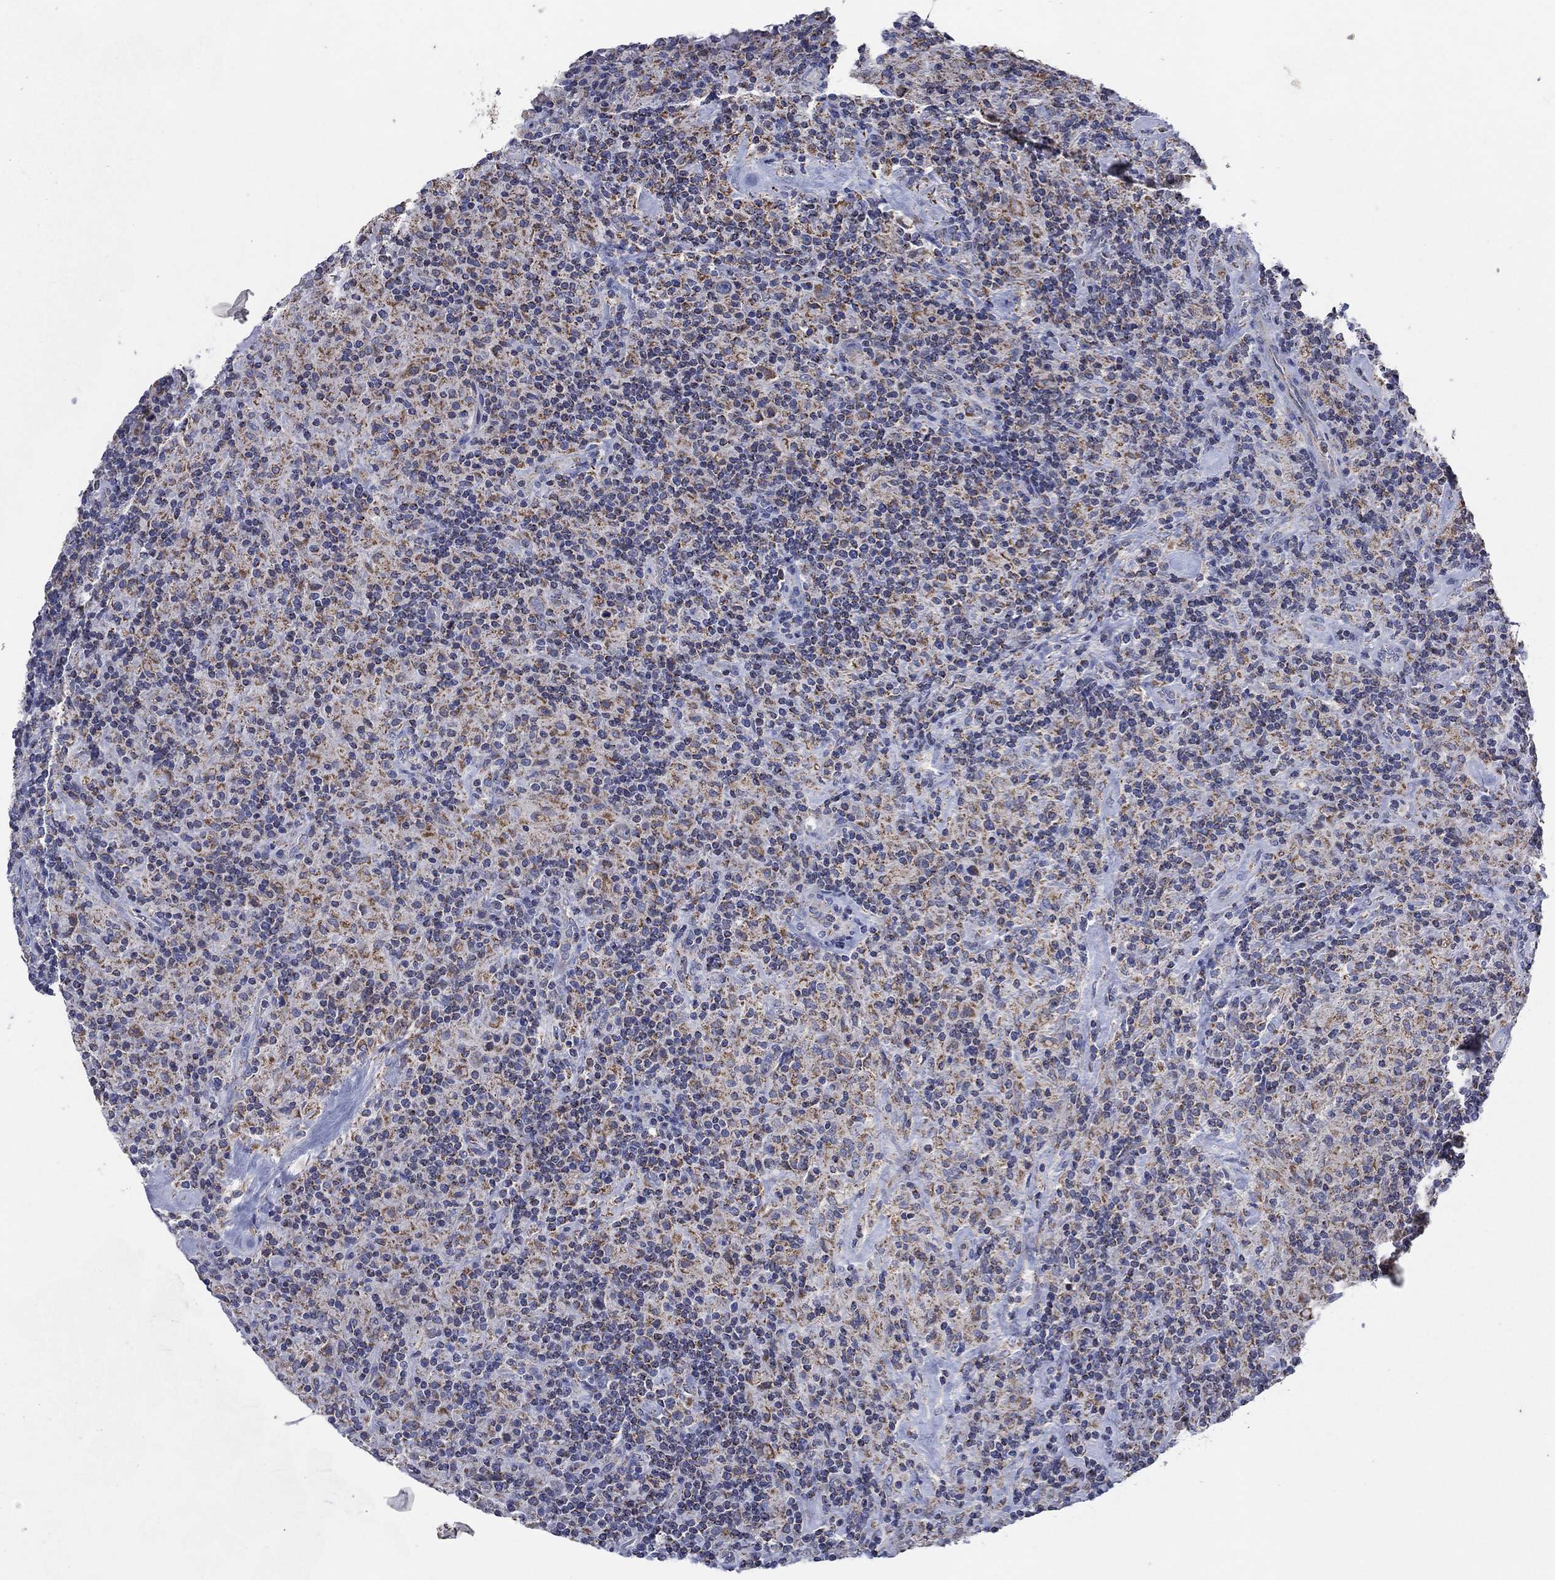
{"staining": {"intensity": "negative", "quantity": "none", "location": "none"}, "tissue": "lymphoma", "cell_type": "Tumor cells", "image_type": "cancer", "snomed": [{"axis": "morphology", "description": "Hodgkin's disease, NOS"}, {"axis": "topography", "description": "Lymph node"}], "caption": "The immunohistochemistry (IHC) histopathology image has no significant staining in tumor cells of Hodgkin's disease tissue.", "gene": "C9orf85", "patient": {"sex": "male", "age": 70}}